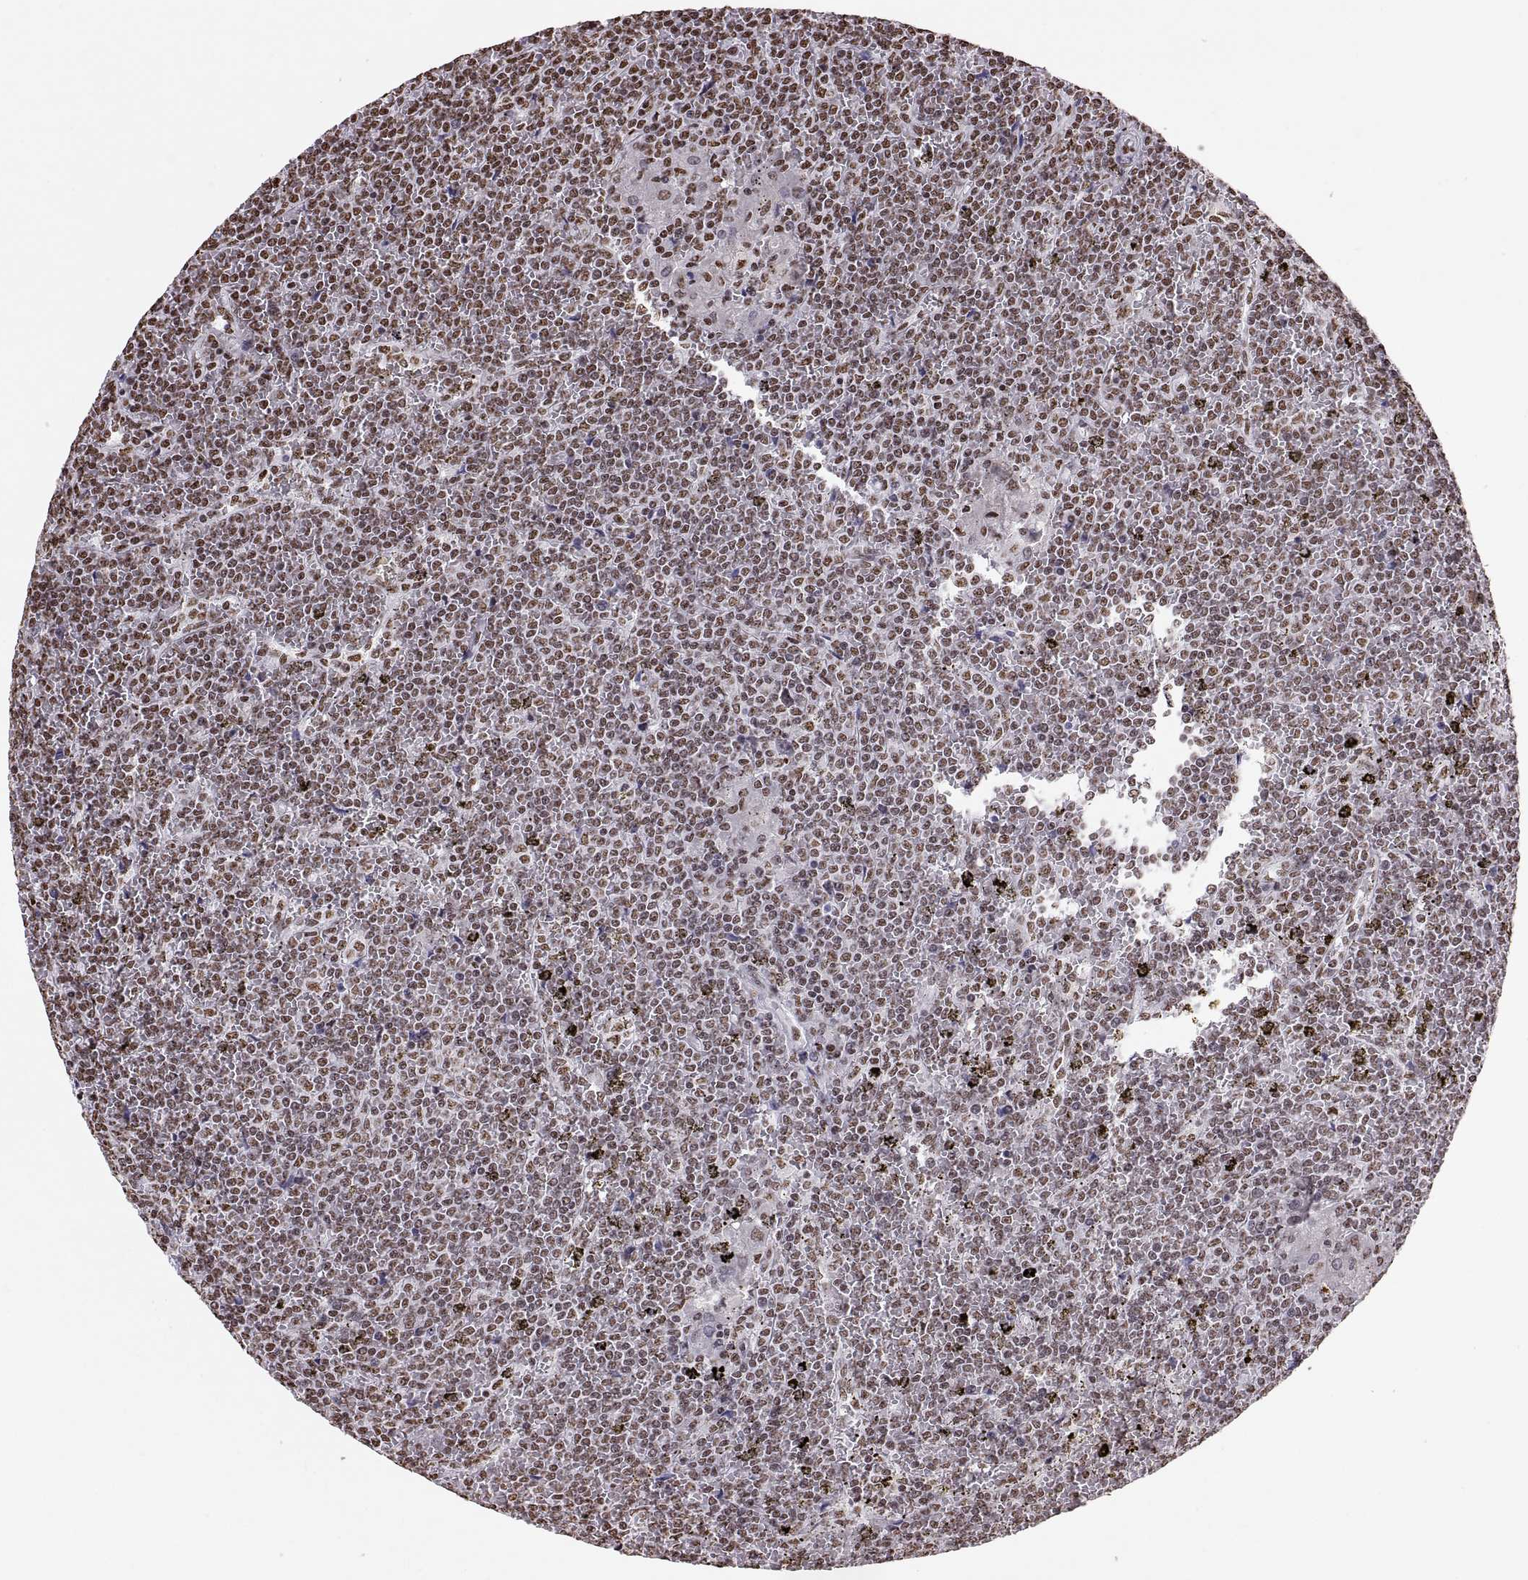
{"staining": {"intensity": "moderate", "quantity": "25%-75%", "location": "nuclear"}, "tissue": "lymphoma", "cell_type": "Tumor cells", "image_type": "cancer", "snomed": [{"axis": "morphology", "description": "Malignant lymphoma, non-Hodgkin's type, Low grade"}, {"axis": "topography", "description": "Spleen"}], "caption": "A photomicrograph of human lymphoma stained for a protein shows moderate nuclear brown staining in tumor cells.", "gene": "SNAI1", "patient": {"sex": "female", "age": 19}}